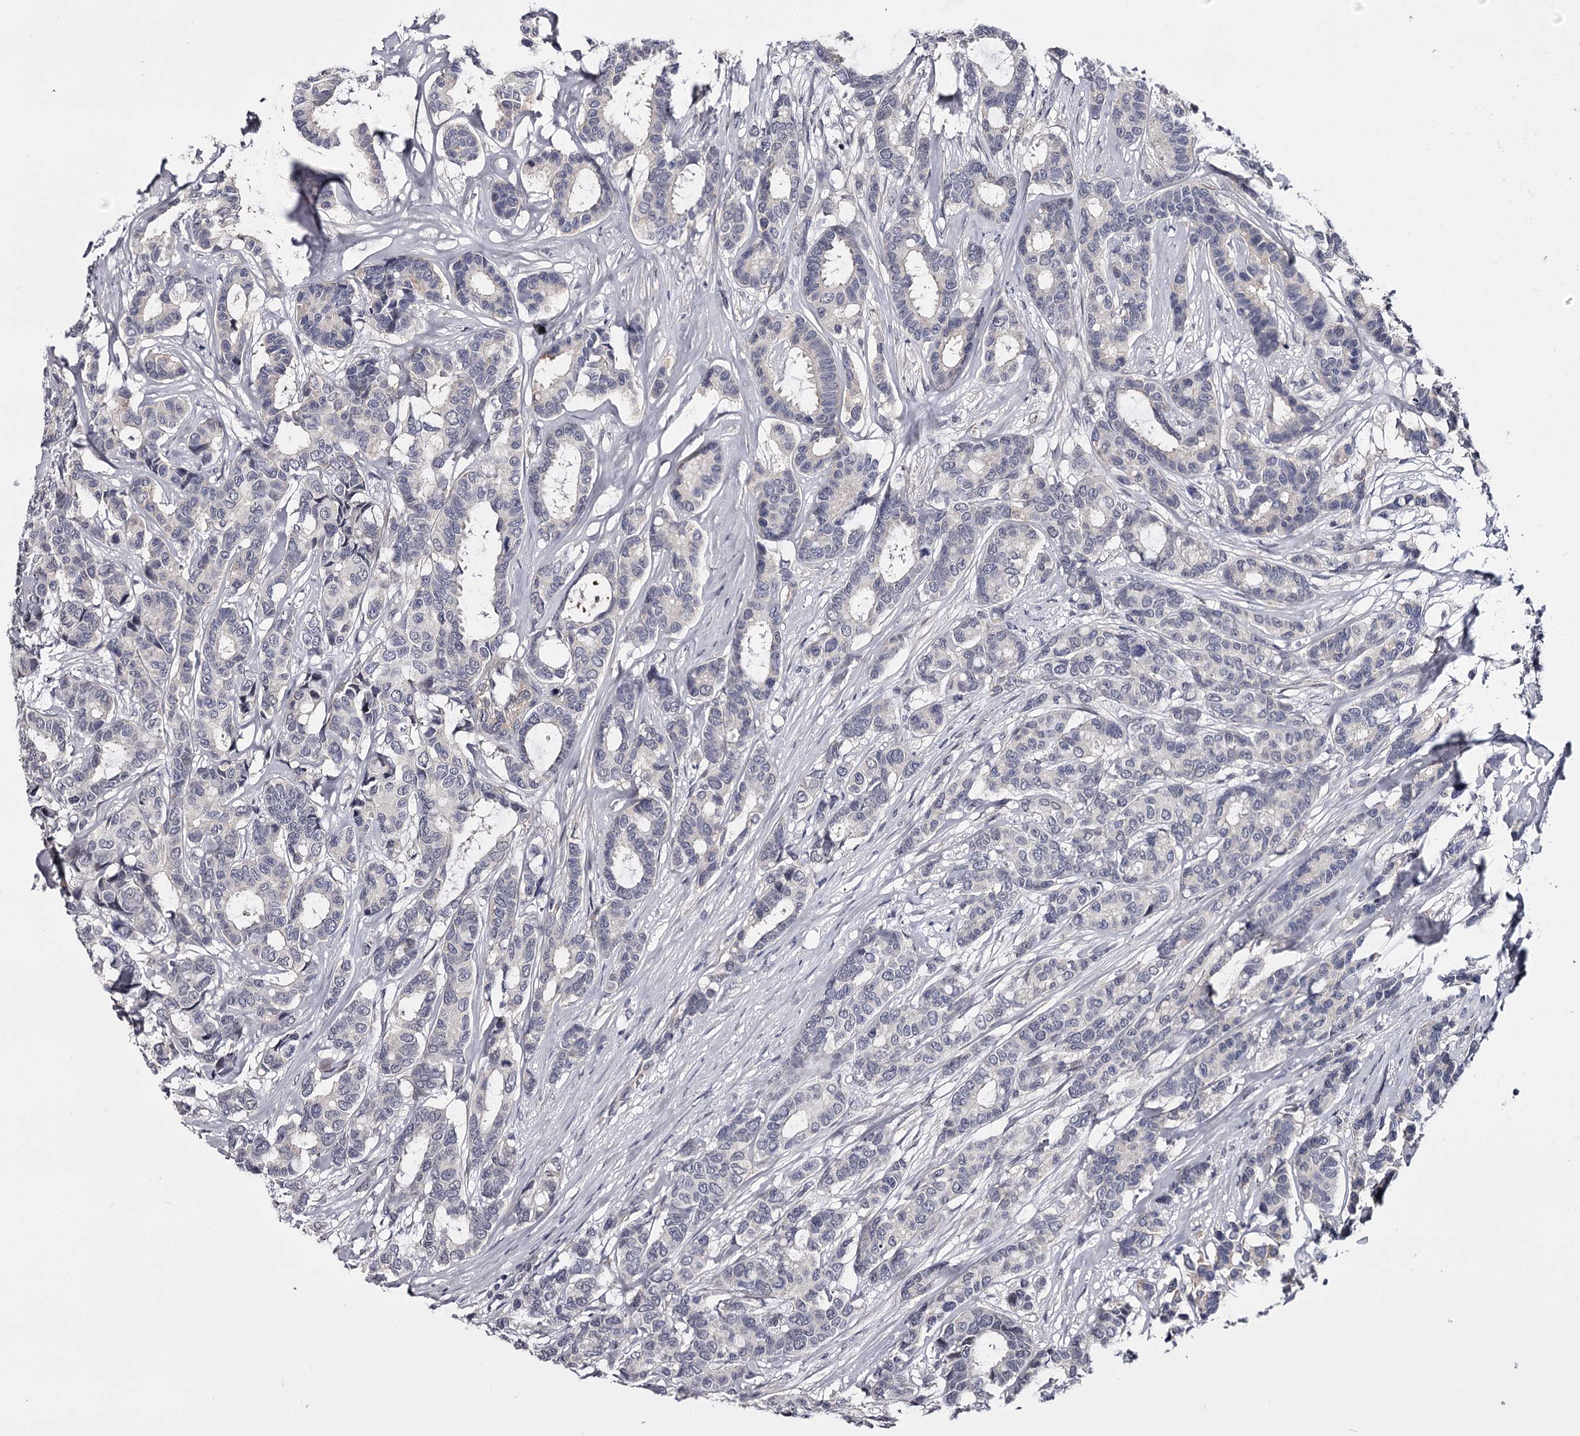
{"staining": {"intensity": "negative", "quantity": "none", "location": "none"}, "tissue": "breast cancer", "cell_type": "Tumor cells", "image_type": "cancer", "snomed": [{"axis": "morphology", "description": "Duct carcinoma"}, {"axis": "topography", "description": "Breast"}], "caption": "DAB (3,3'-diaminobenzidine) immunohistochemical staining of breast cancer (intraductal carcinoma) shows no significant staining in tumor cells. (DAB (3,3'-diaminobenzidine) IHC, high magnification).", "gene": "OVOL2", "patient": {"sex": "female", "age": 87}}